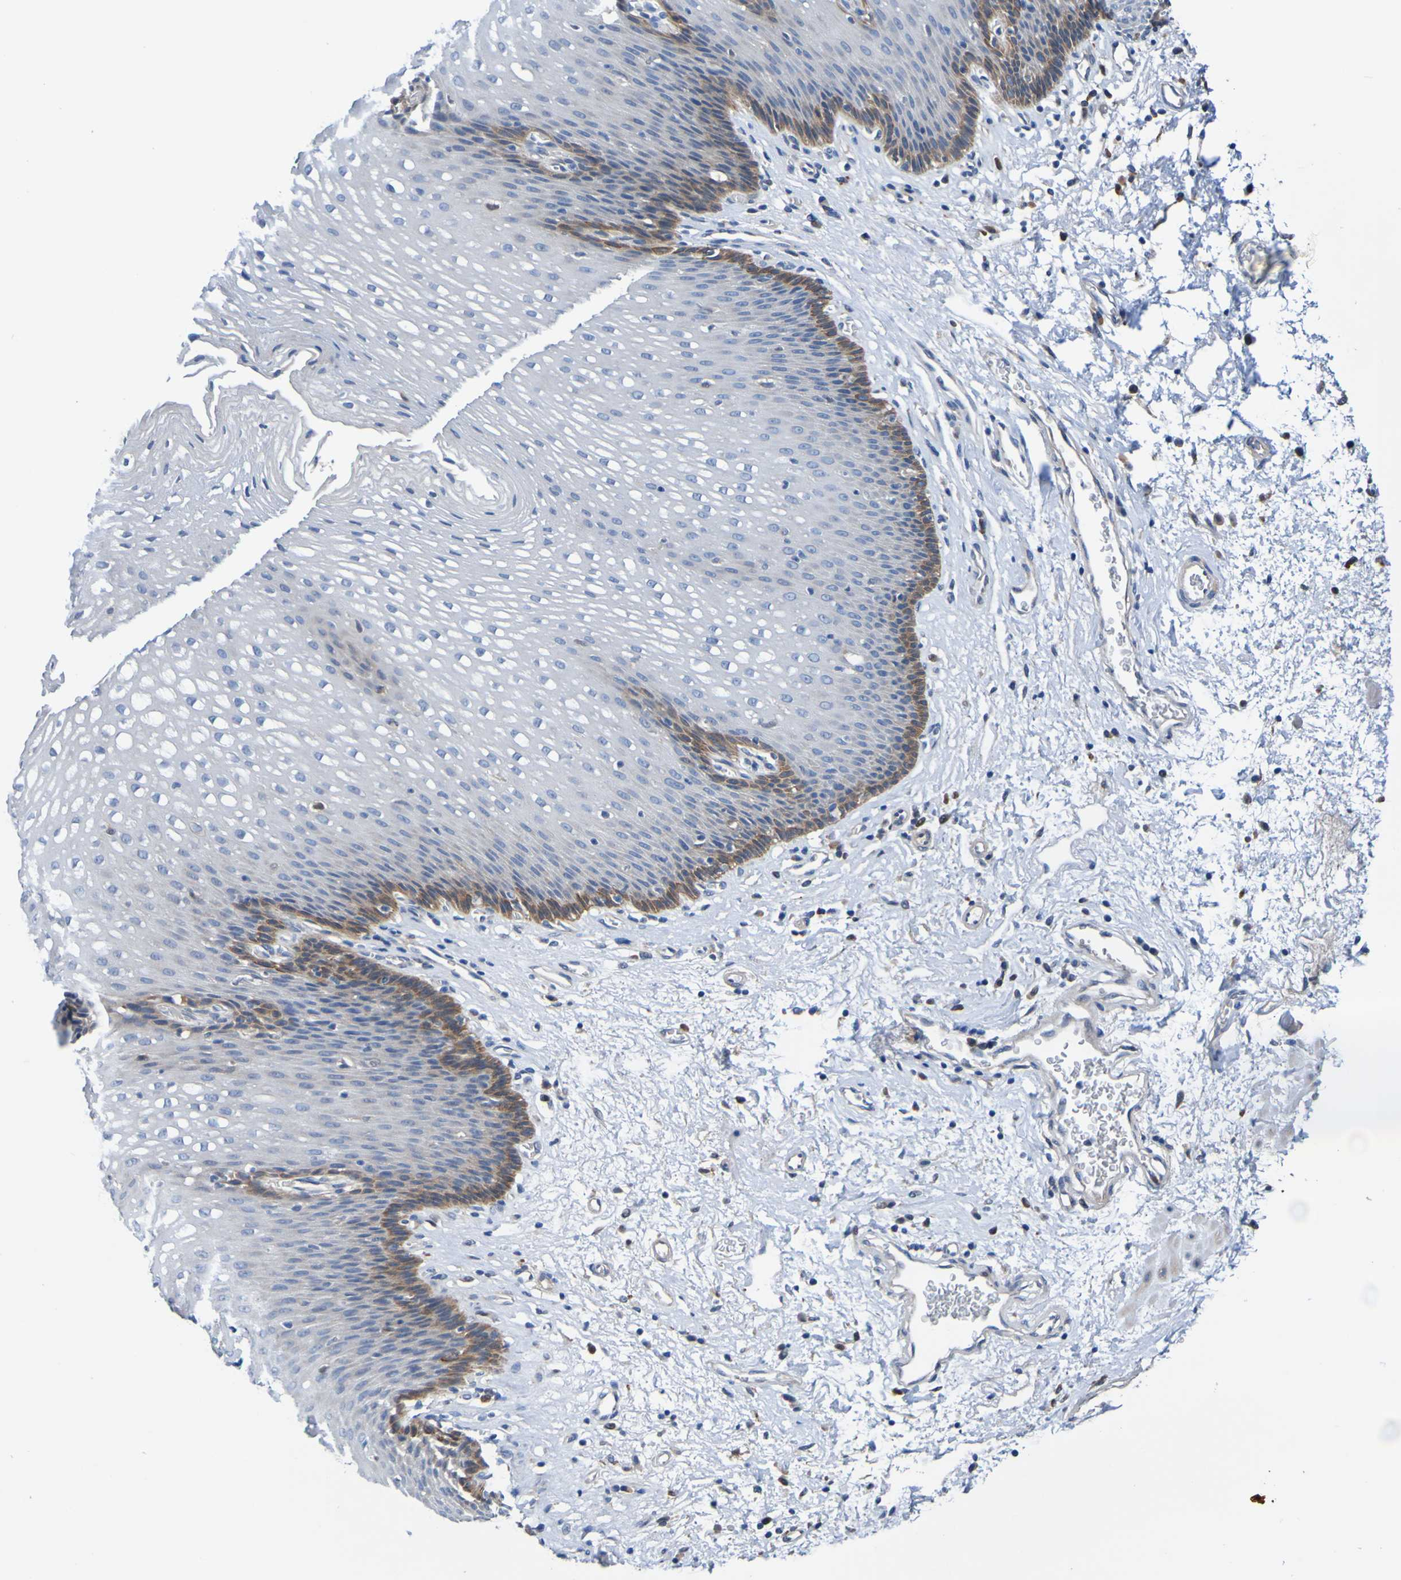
{"staining": {"intensity": "moderate", "quantity": "<25%", "location": "cytoplasmic/membranous"}, "tissue": "esophagus", "cell_type": "Squamous epithelial cells", "image_type": "normal", "snomed": [{"axis": "morphology", "description": "Normal tissue, NOS"}, {"axis": "topography", "description": "Esophagus"}], "caption": "Immunohistochemistry (IHC) of benign esophagus reveals low levels of moderate cytoplasmic/membranous expression in approximately <25% of squamous epithelial cells.", "gene": "METAP2", "patient": {"sex": "male", "age": 48}}